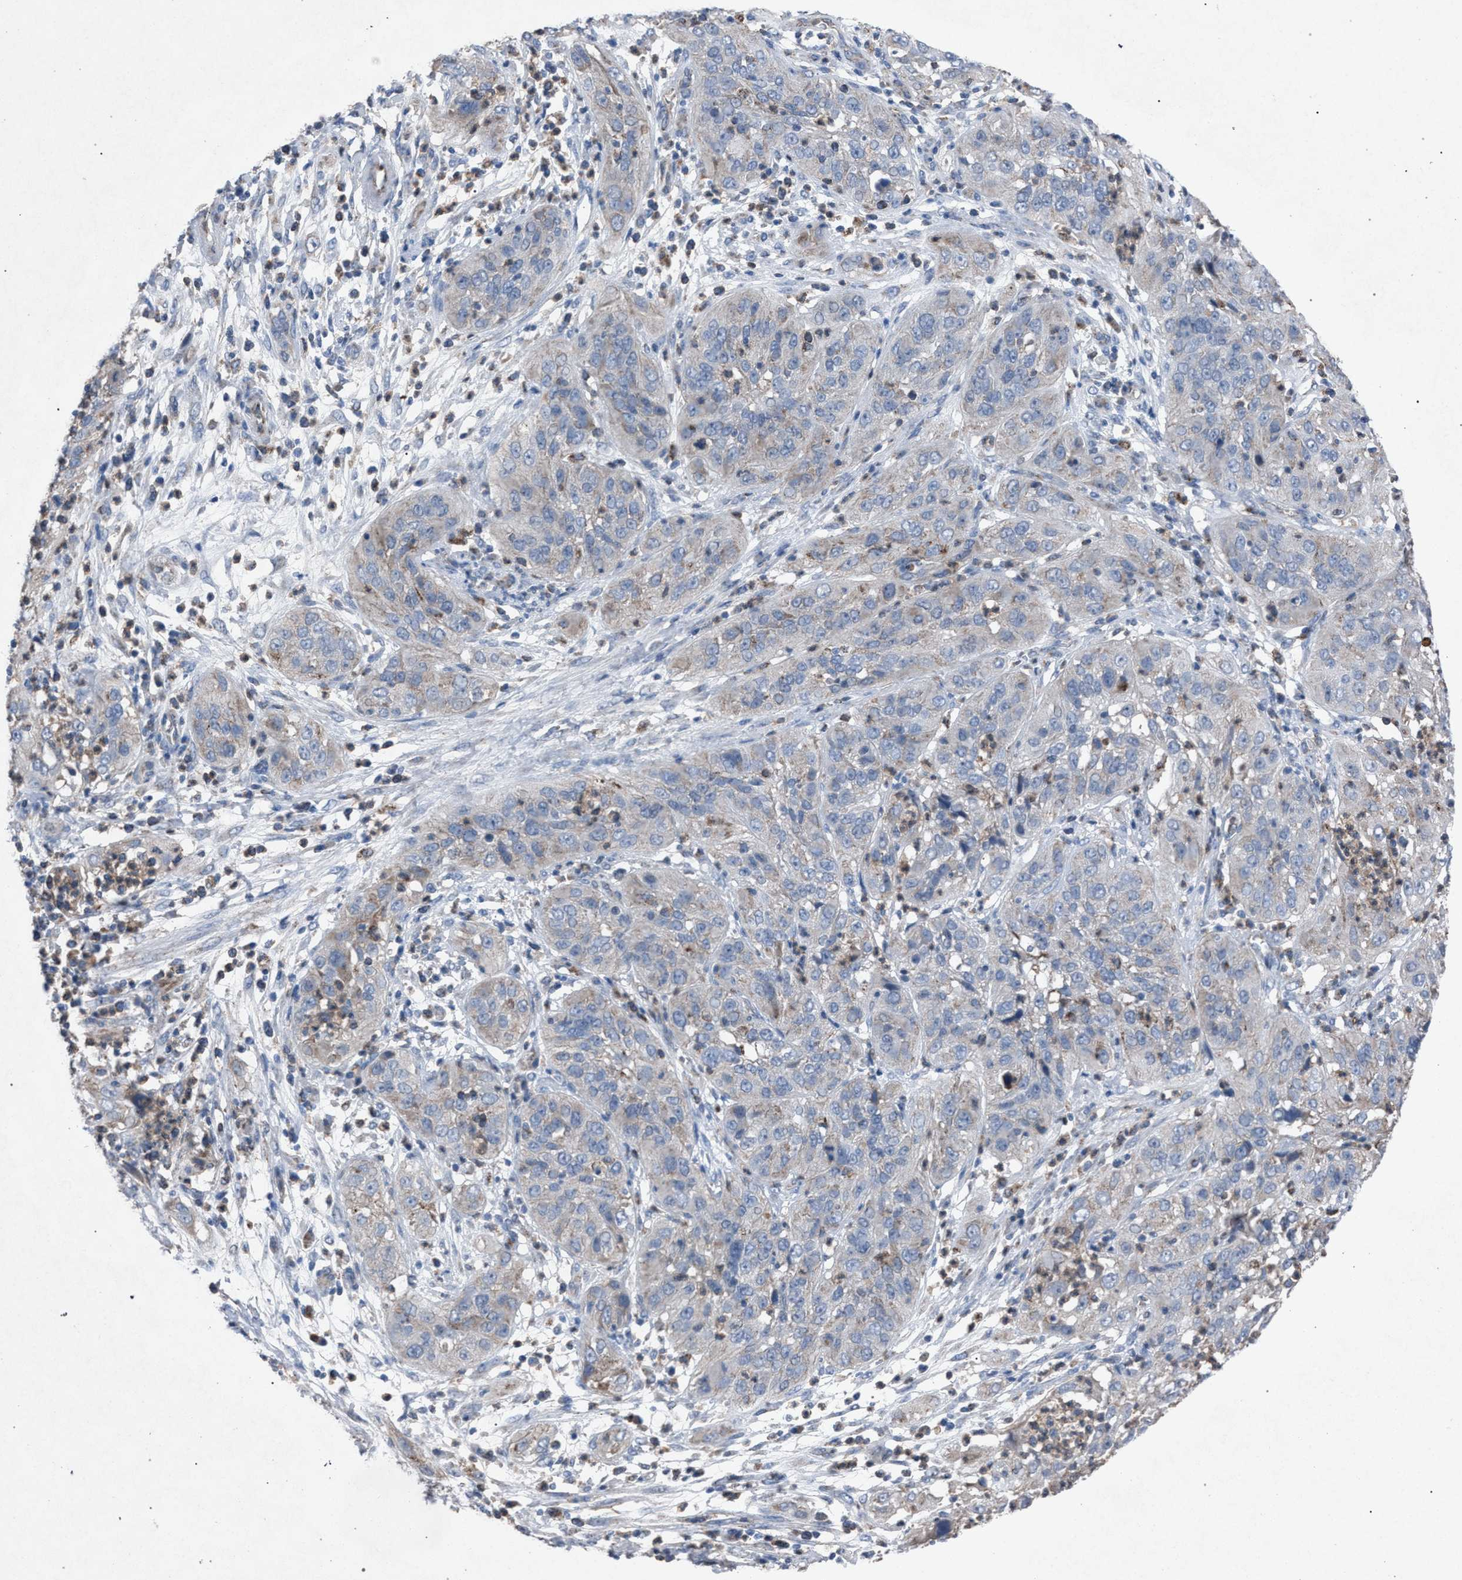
{"staining": {"intensity": "negative", "quantity": "none", "location": "none"}, "tissue": "cervical cancer", "cell_type": "Tumor cells", "image_type": "cancer", "snomed": [{"axis": "morphology", "description": "Squamous cell carcinoma, NOS"}, {"axis": "topography", "description": "Cervix"}], "caption": "DAB immunohistochemical staining of cervical cancer (squamous cell carcinoma) shows no significant staining in tumor cells.", "gene": "HSD17B4", "patient": {"sex": "female", "age": 32}}